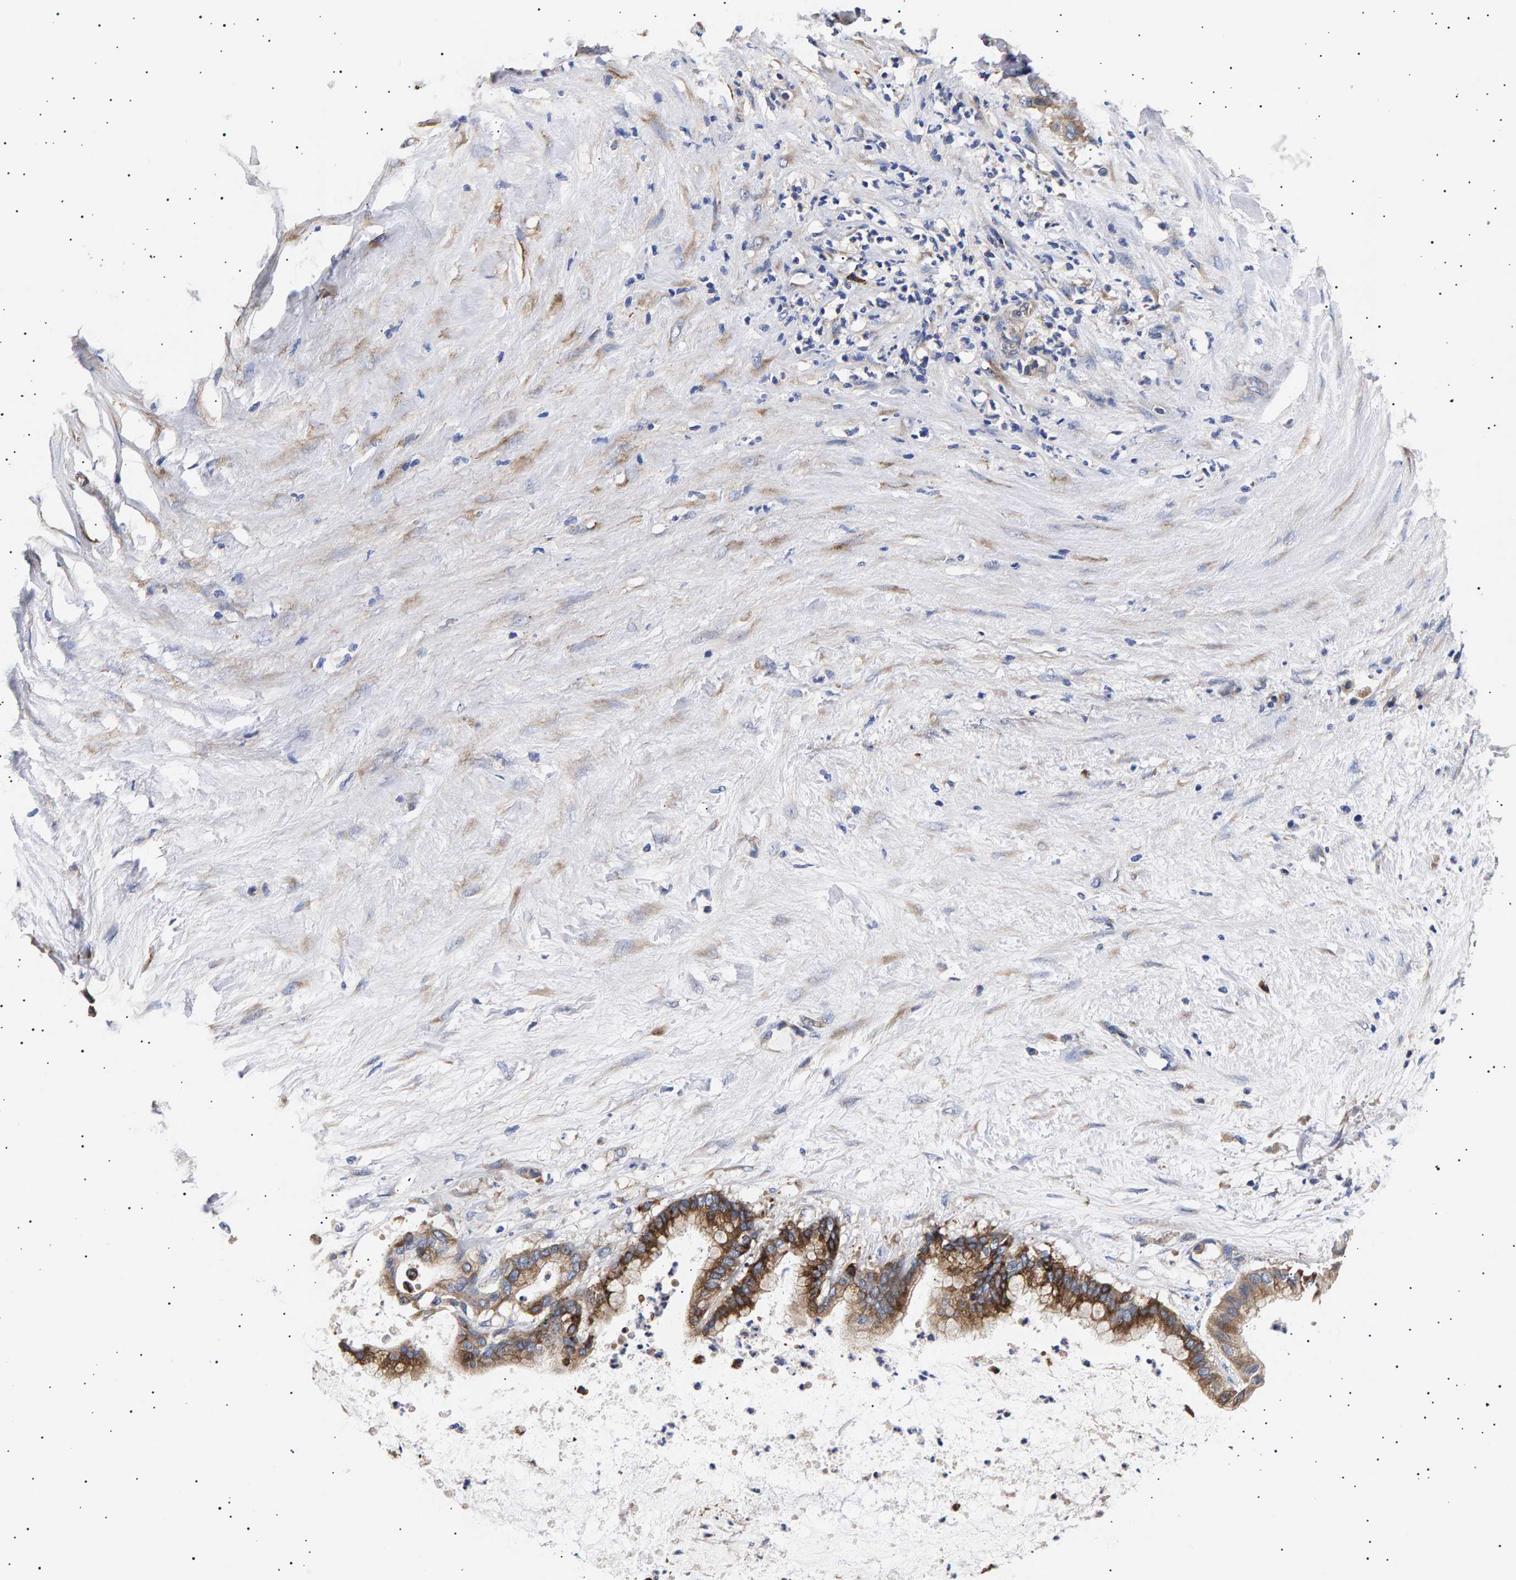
{"staining": {"intensity": "strong", "quantity": ">75%", "location": "cytoplasmic/membranous"}, "tissue": "pancreatic cancer", "cell_type": "Tumor cells", "image_type": "cancer", "snomed": [{"axis": "morphology", "description": "Adenocarcinoma, NOS"}, {"axis": "topography", "description": "Pancreas"}], "caption": "Immunohistochemistry histopathology image of neoplastic tissue: human pancreatic cancer stained using IHC exhibits high levels of strong protein expression localized specifically in the cytoplasmic/membranous of tumor cells, appearing as a cytoplasmic/membranous brown color.", "gene": "ANKRD40", "patient": {"sex": "male", "age": 41}}